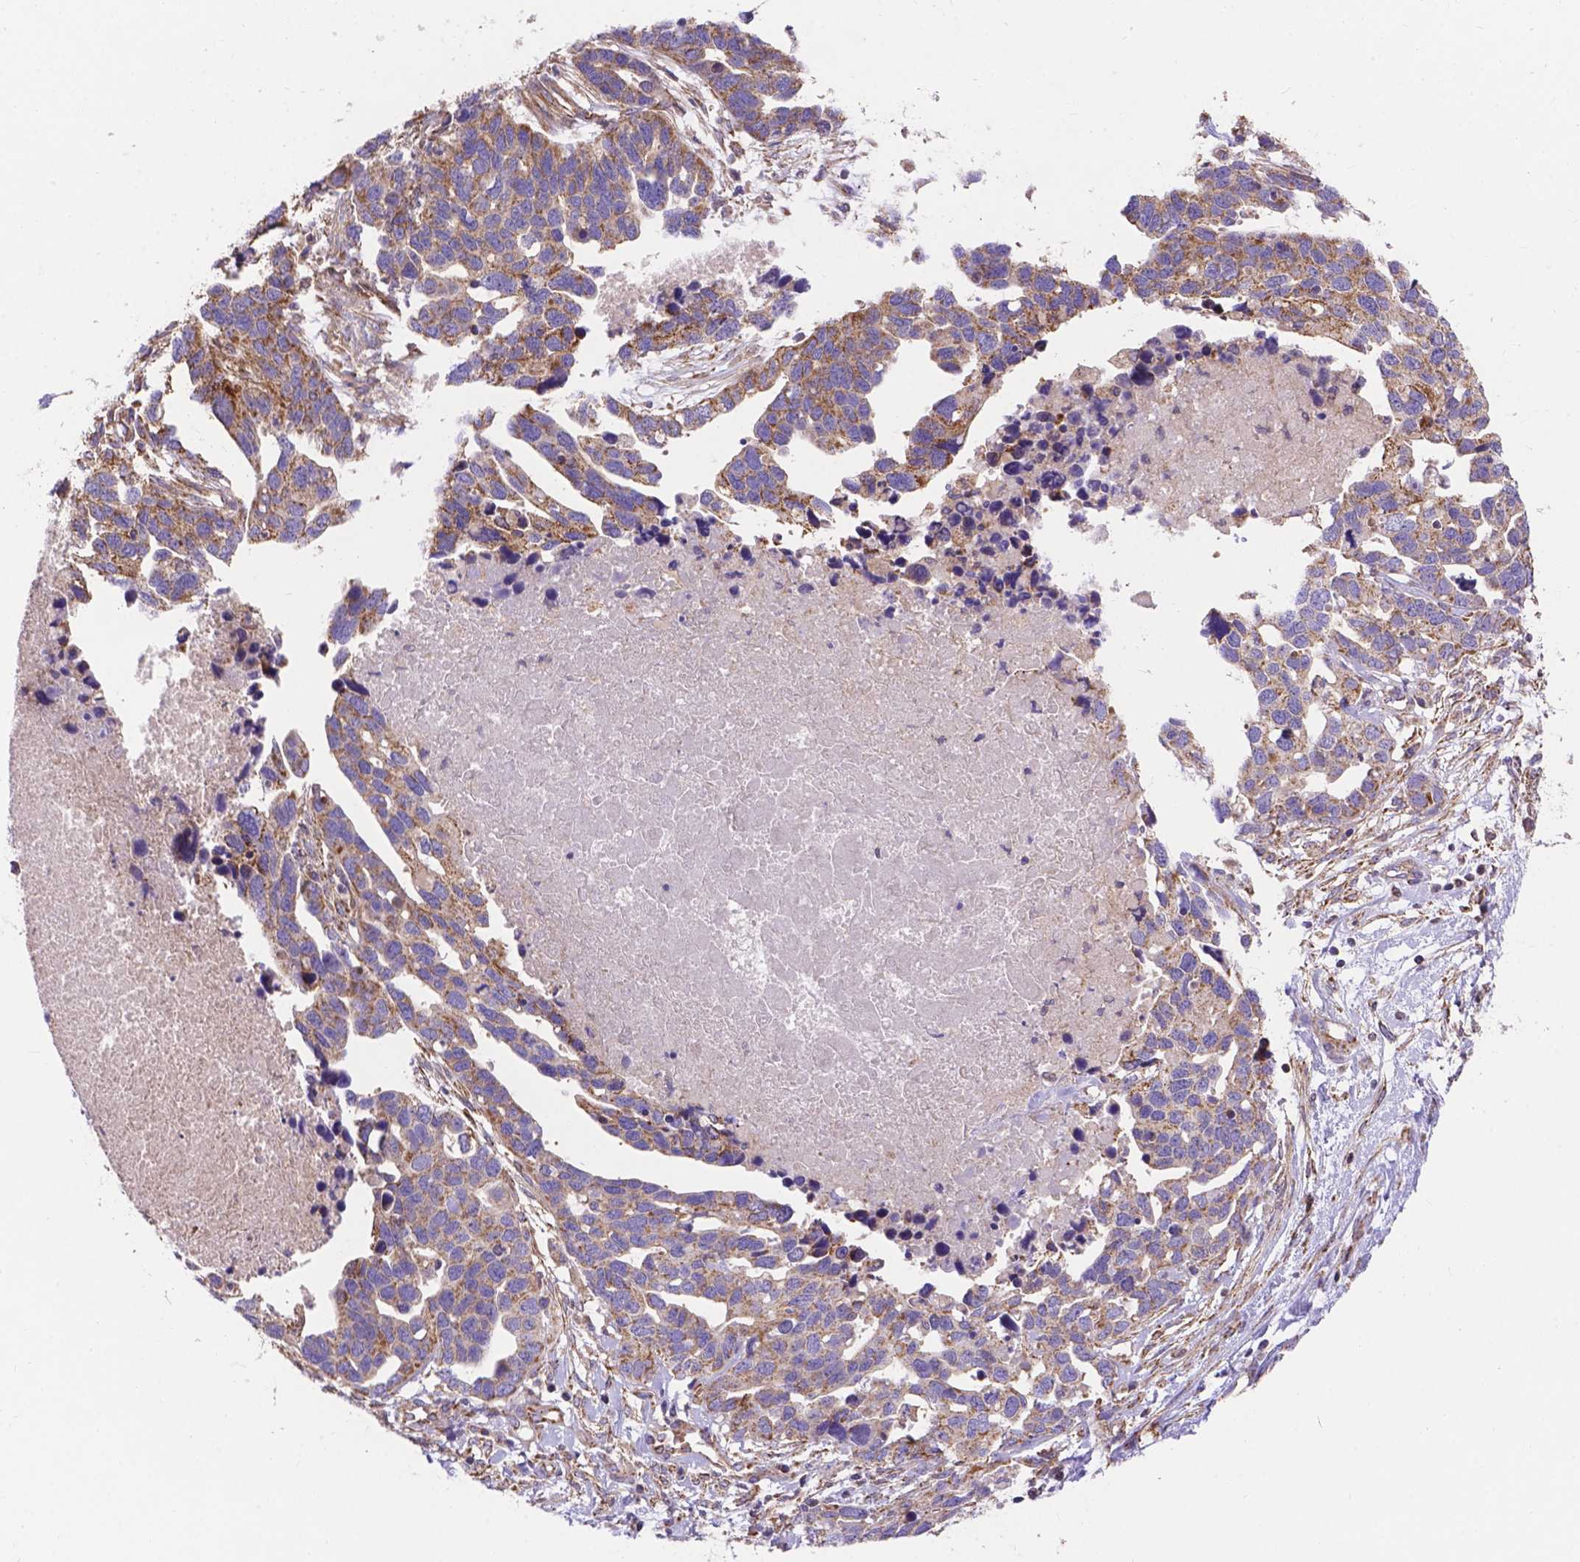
{"staining": {"intensity": "moderate", "quantity": "25%-75%", "location": "cytoplasmic/membranous"}, "tissue": "ovarian cancer", "cell_type": "Tumor cells", "image_type": "cancer", "snomed": [{"axis": "morphology", "description": "Cystadenocarcinoma, serous, NOS"}, {"axis": "topography", "description": "Ovary"}], "caption": "Ovarian cancer (serous cystadenocarcinoma) tissue demonstrates moderate cytoplasmic/membranous positivity in about 25%-75% of tumor cells, visualized by immunohistochemistry.", "gene": "AK3", "patient": {"sex": "female", "age": 54}}